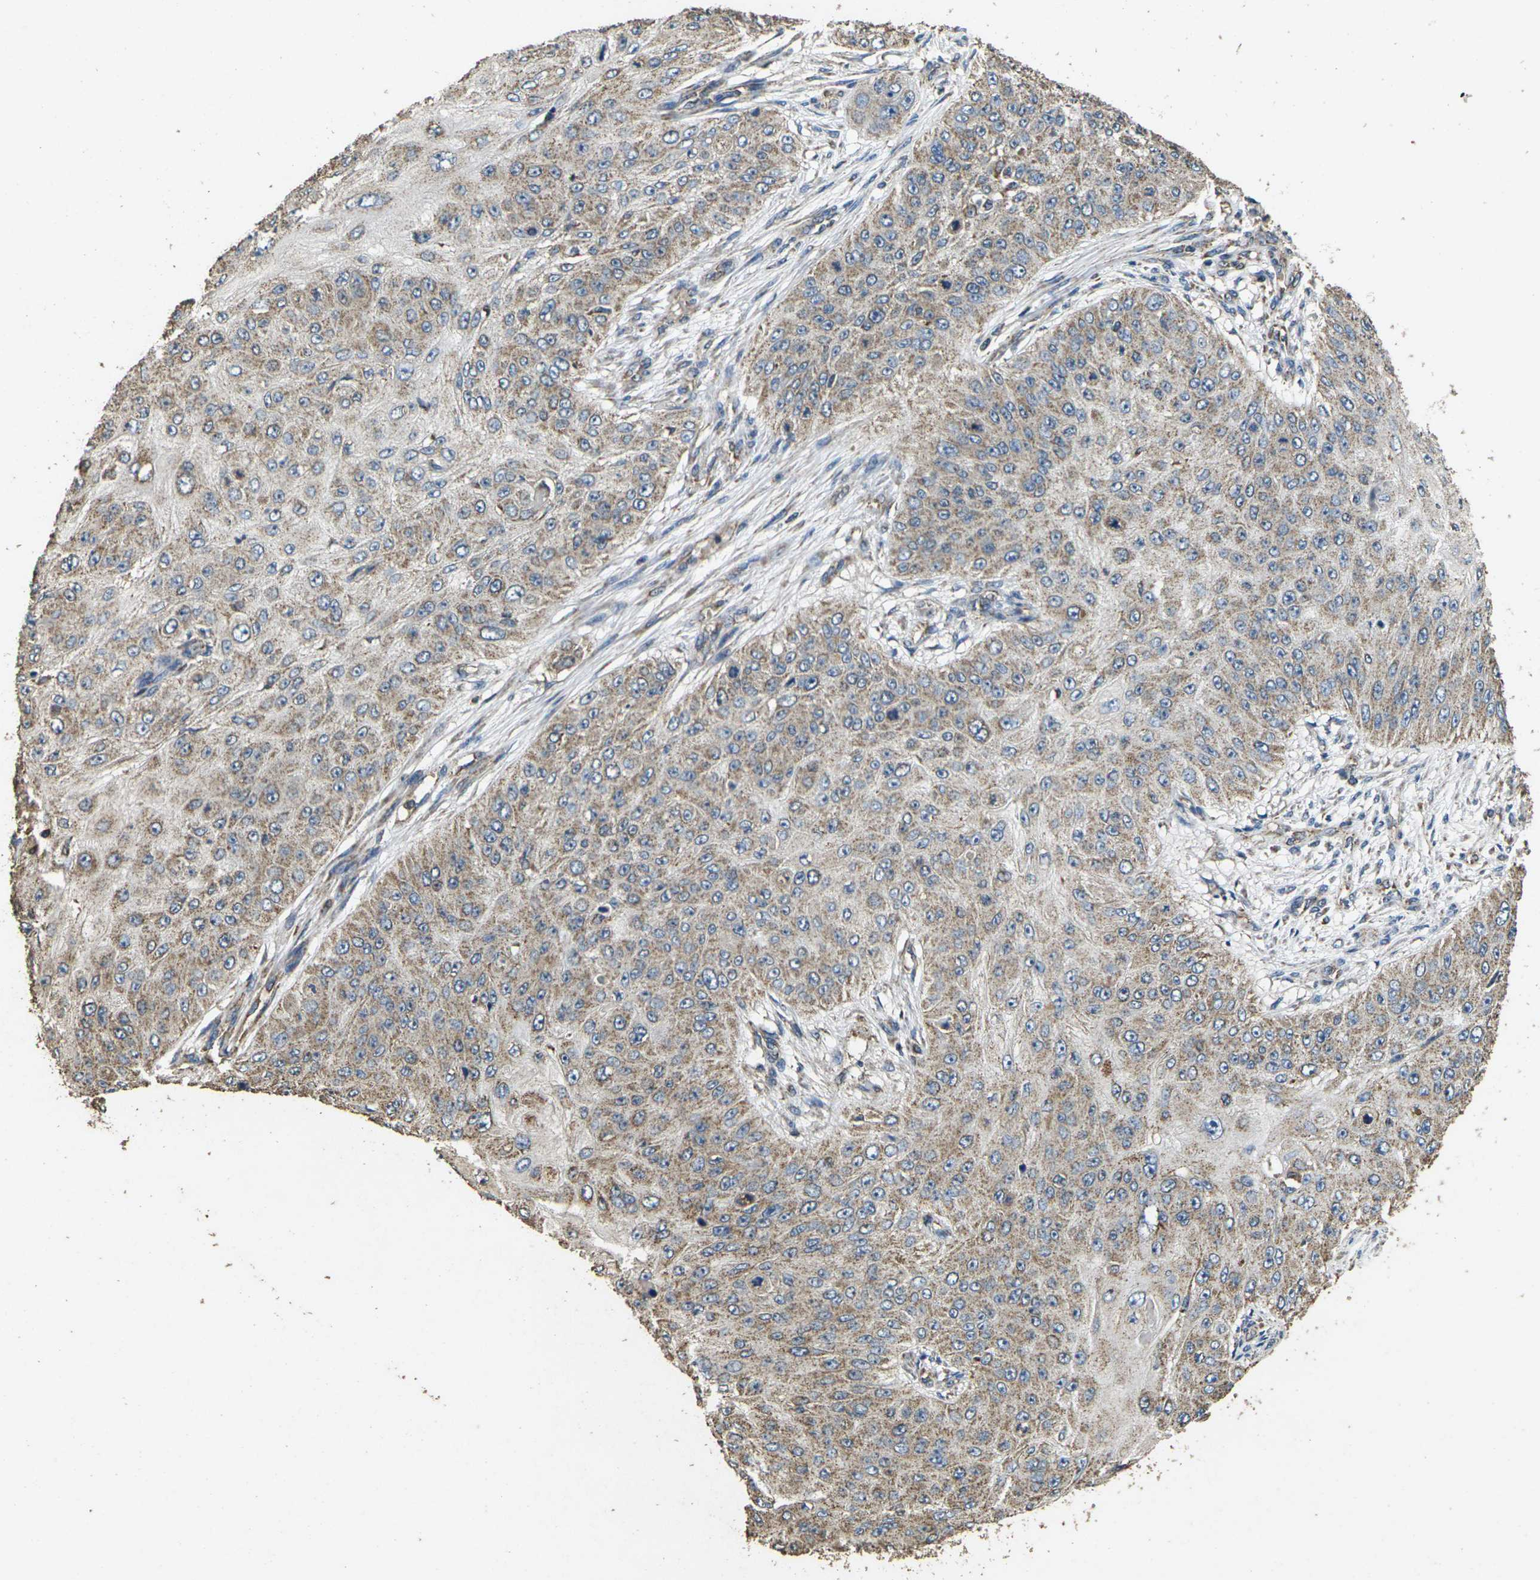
{"staining": {"intensity": "weak", "quantity": ">75%", "location": "cytoplasmic/membranous"}, "tissue": "skin cancer", "cell_type": "Tumor cells", "image_type": "cancer", "snomed": [{"axis": "morphology", "description": "Squamous cell carcinoma, NOS"}, {"axis": "topography", "description": "Skin"}], "caption": "Tumor cells show low levels of weak cytoplasmic/membranous positivity in about >75% of cells in human skin cancer (squamous cell carcinoma).", "gene": "MAPK11", "patient": {"sex": "female", "age": 80}}